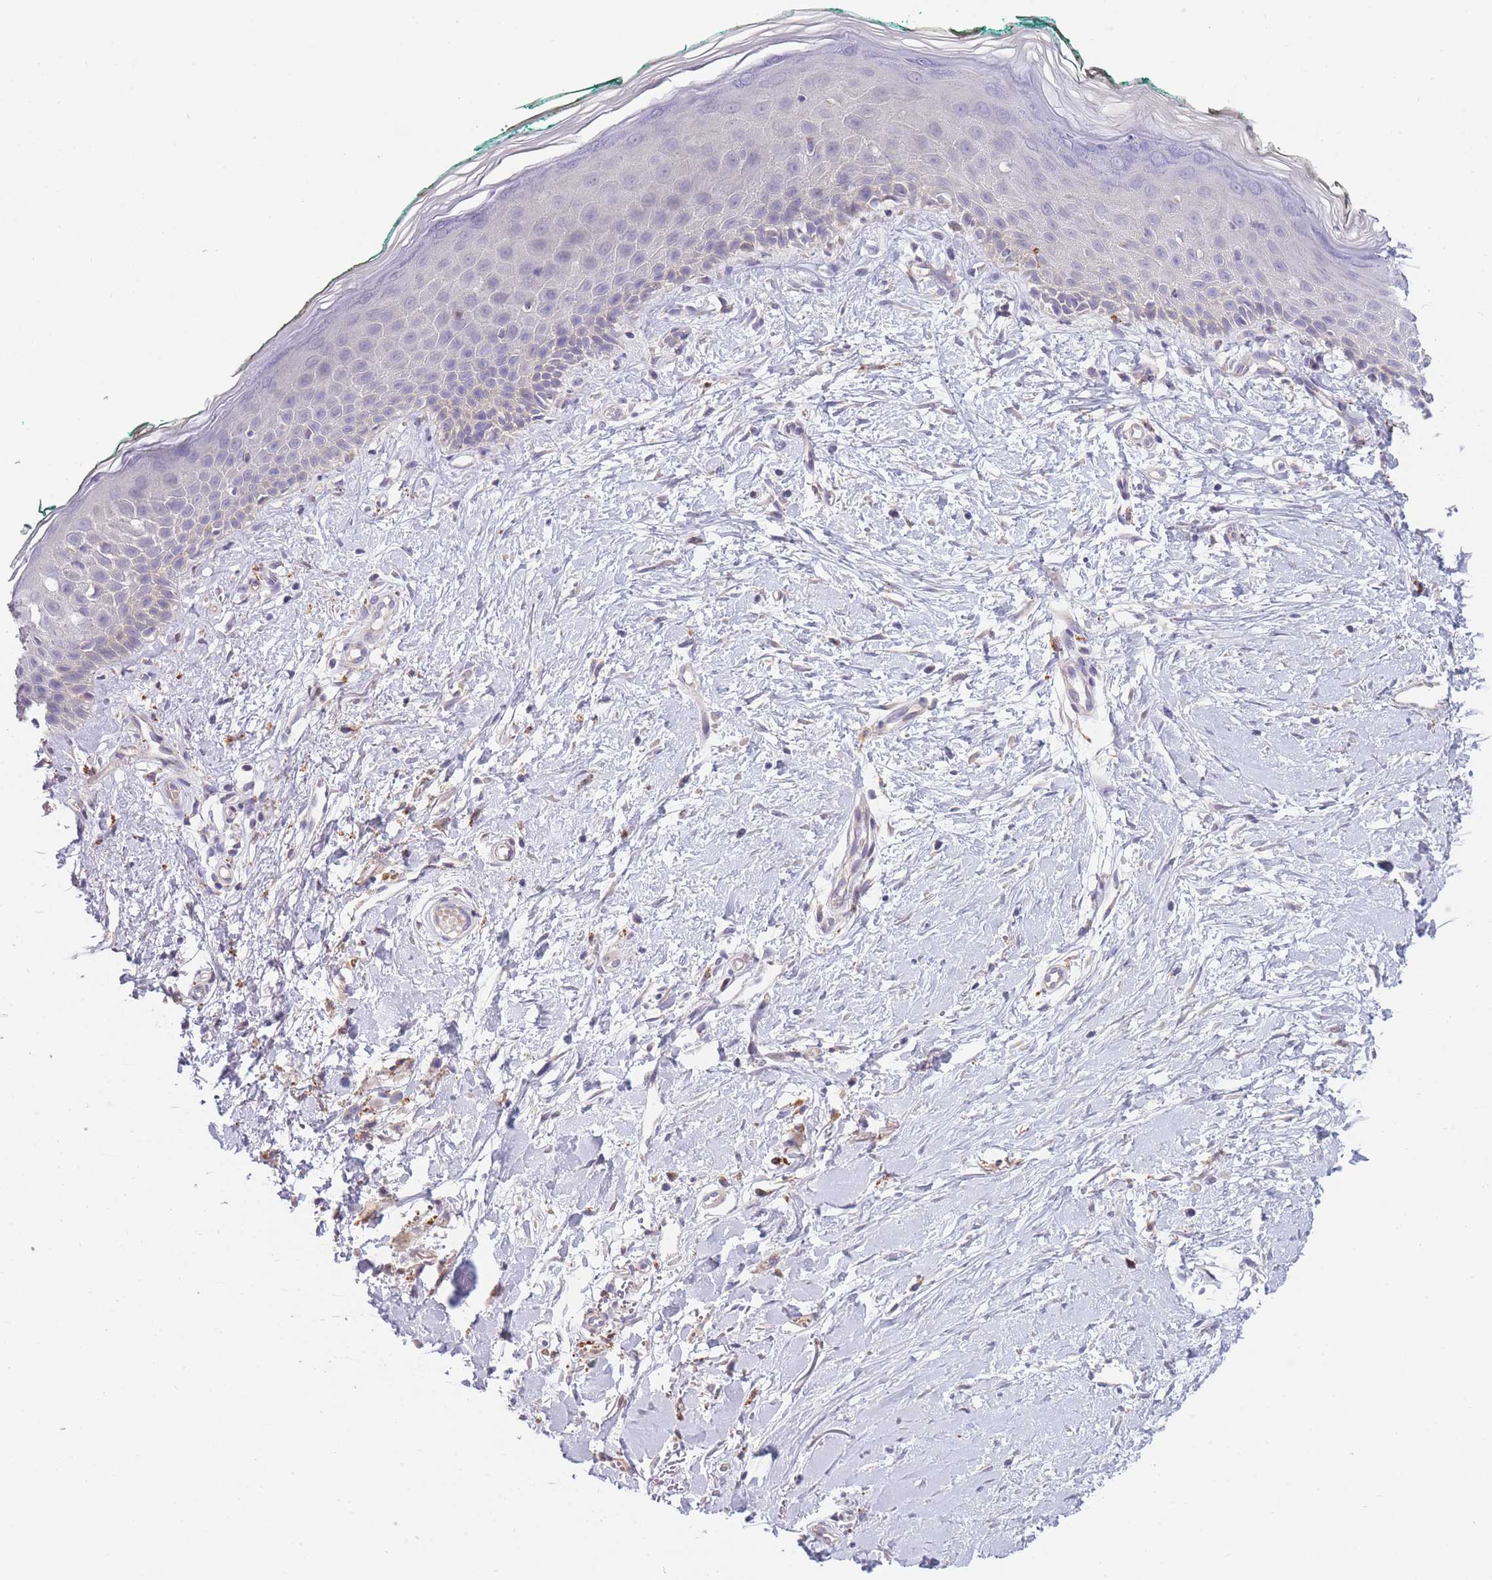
{"staining": {"intensity": "weak", "quantity": "25%-75%", "location": "cytoplasmic/membranous"}, "tissue": "skin", "cell_type": "Fibroblasts", "image_type": "normal", "snomed": [{"axis": "morphology", "description": "Normal tissue, NOS"}, {"axis": "morphology", "description": "Malignant melanoma, NOS"}, {"axis": "topography", "description": "Skin"}], "caption": "Human skin stained with a brown dye shows weak cytoplasmic/membranous positive expression in approximately 25%-75% of fibroblasts.", "gene": "TRIM61", "patient": {"sex": "male", "age": 62}}